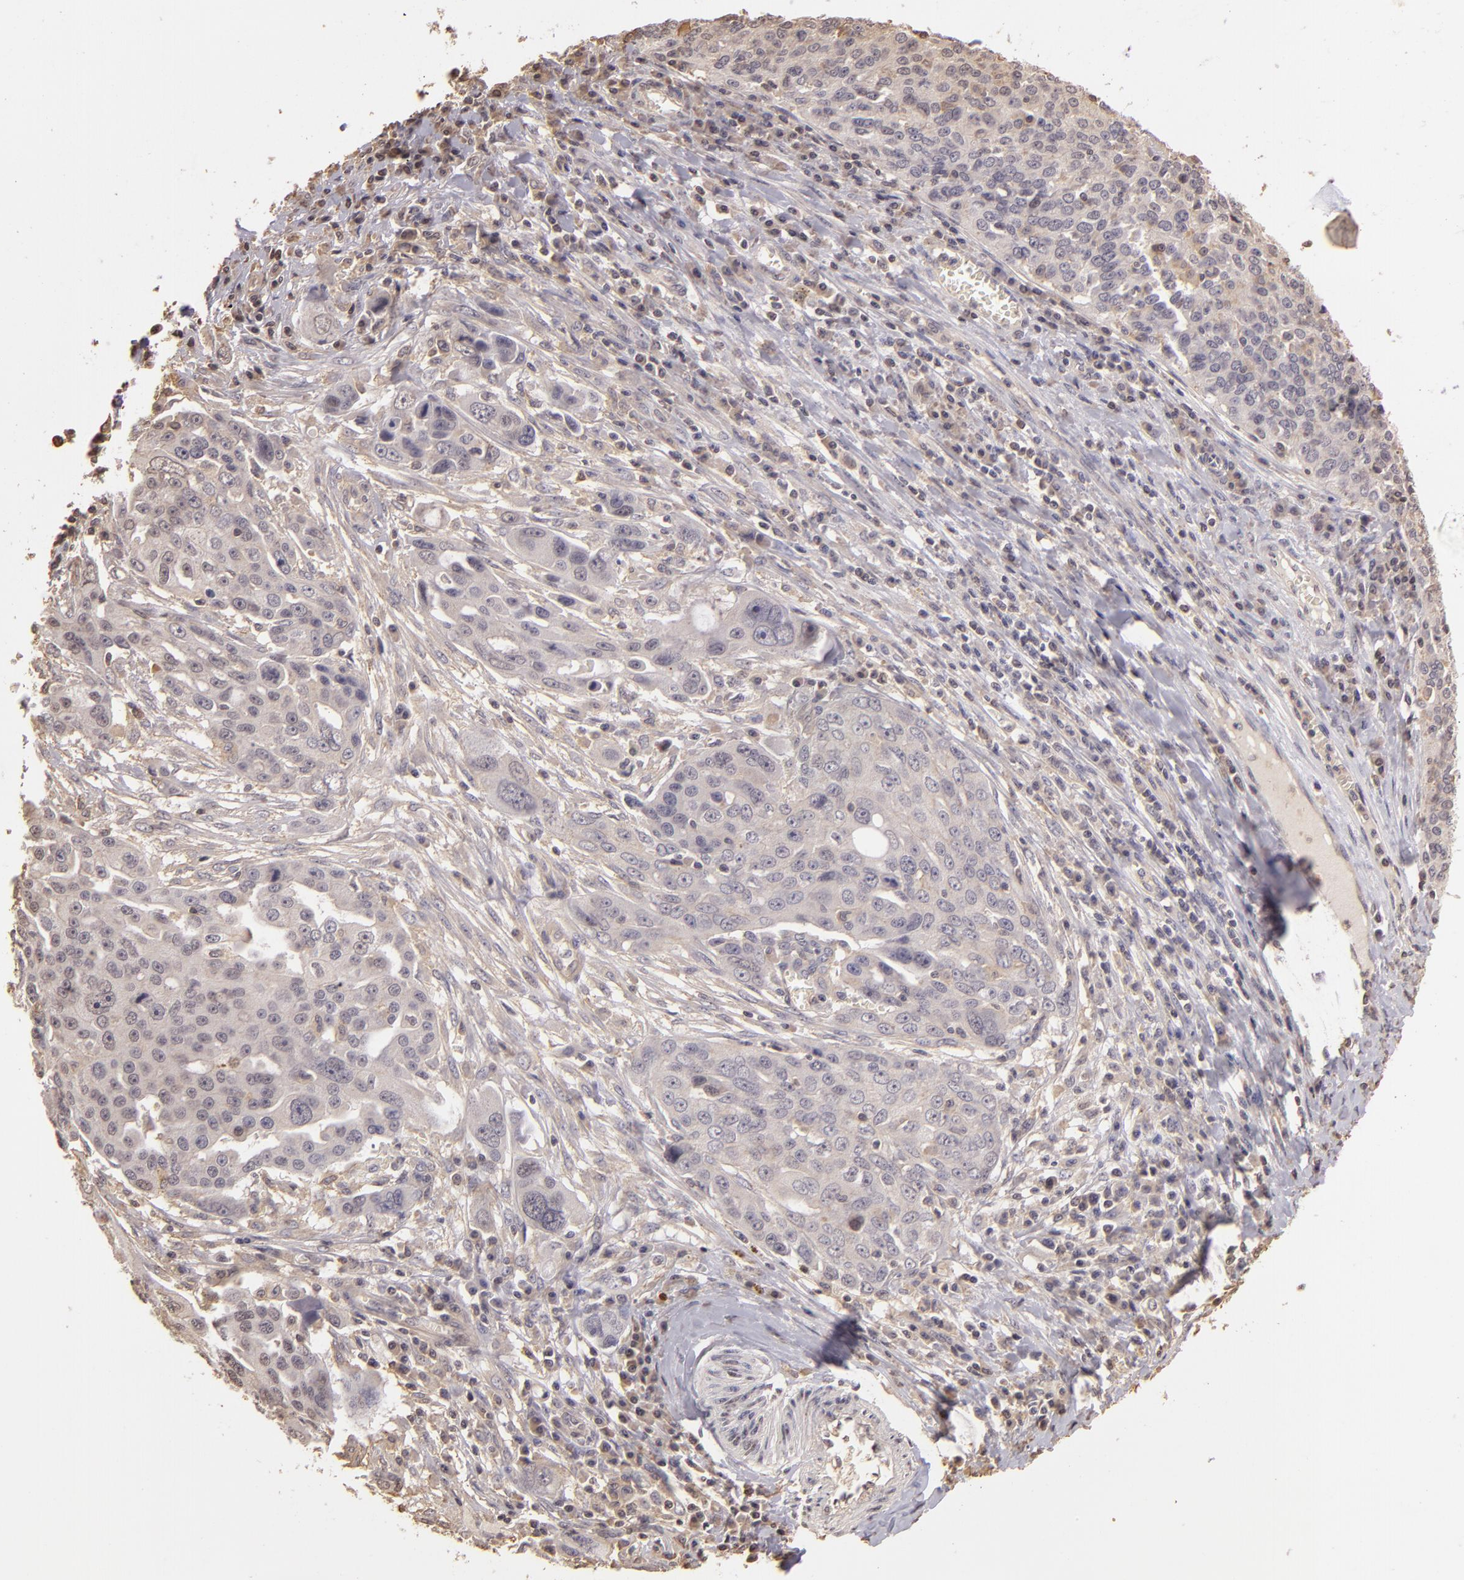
{"staining": {"intensity": "negative", "quantity": "none", "location": "none"}, "tissue": "ovarian cancer", "cell_type": "Tumor cells", "image_type": "cancer", "snomed": [{"axis": "morphology", "description": "Carcinoma, endometroid"}, {"axis": "topography", "description": "Ovary"}], "caption": "DAB (3,3'-diaminobenzidine) immunohistochemical staining of endometroid carcinoma (ovarian) exhibits no significant positivity in tumor cells.", "gene": "ARPC2", "patient": {"sex": "female", "age": 75}}